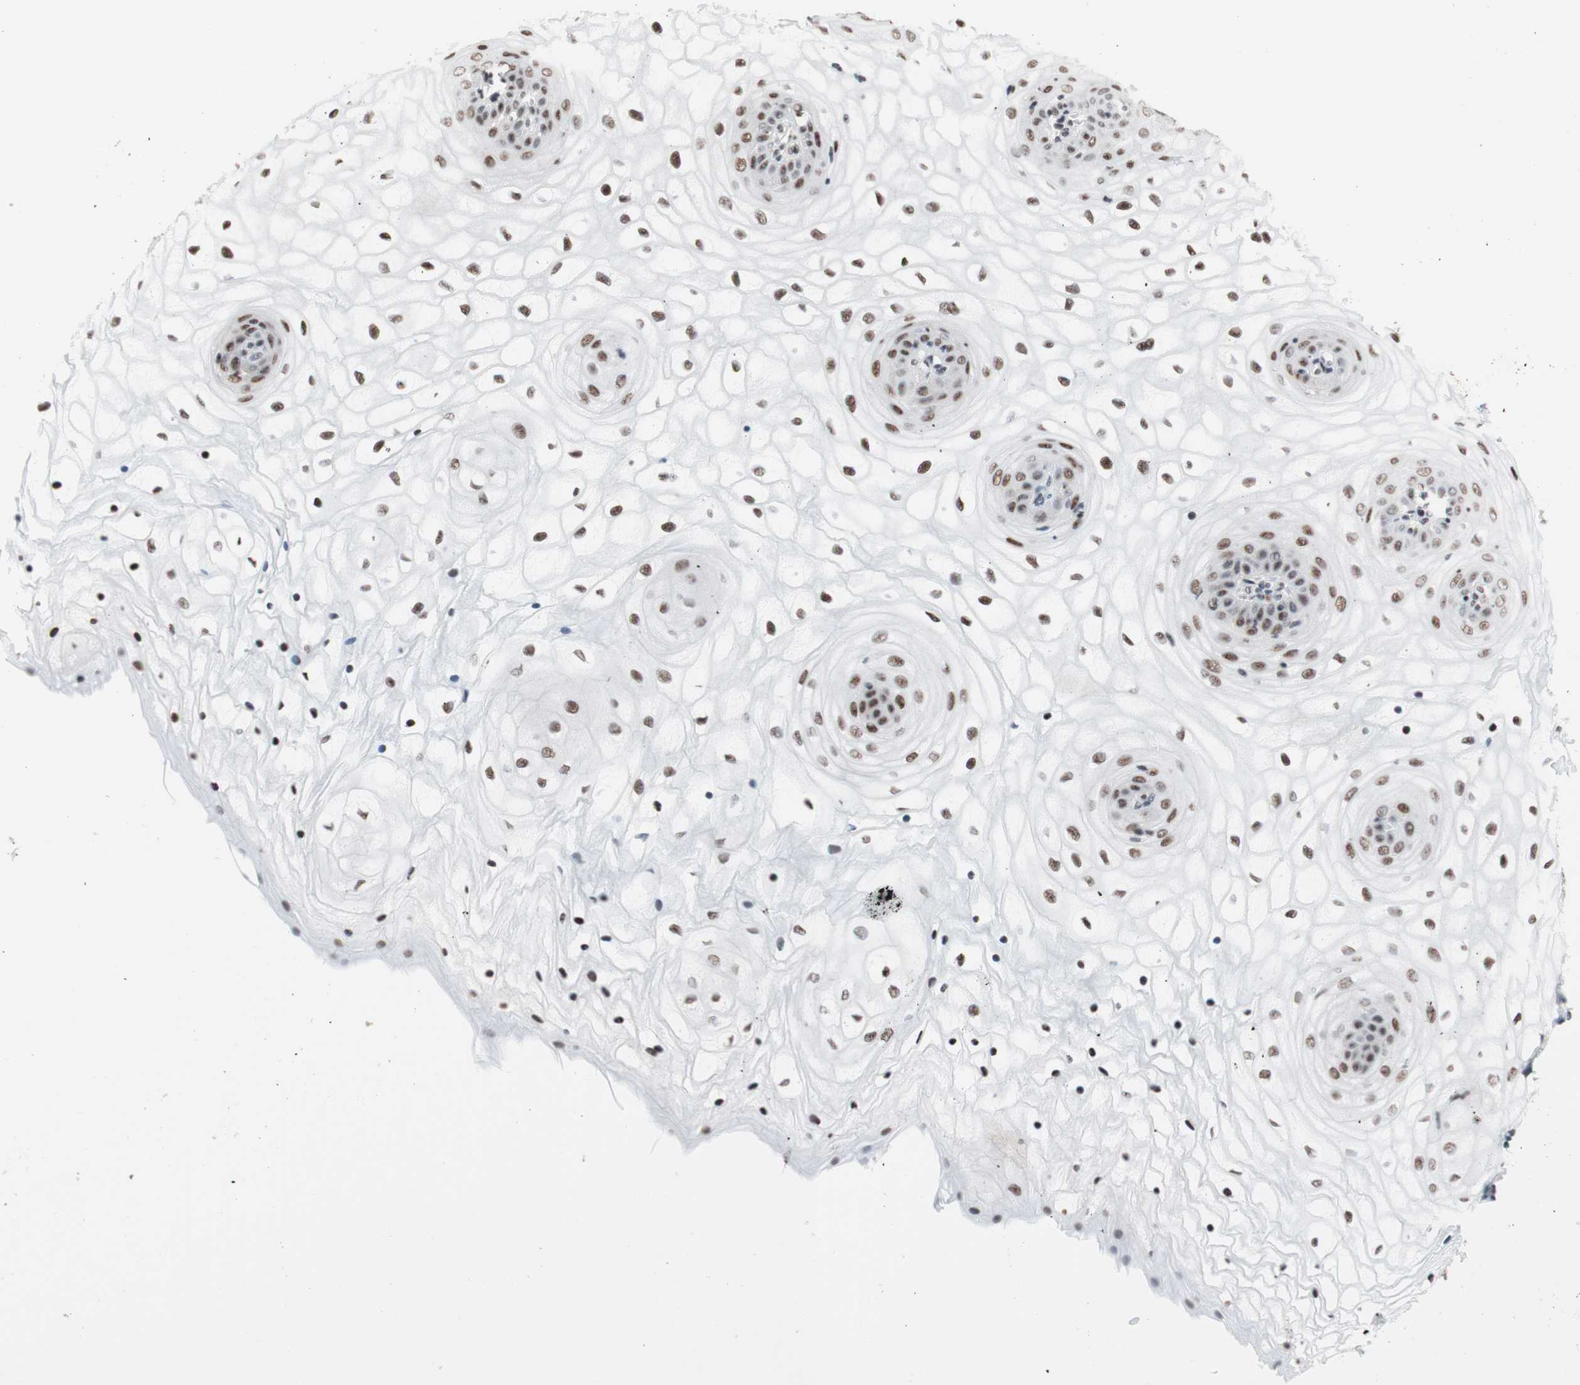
{"staining": {"intensity": "strong", "quantity": ">75%", "location": "nuclear"}, "tissue": "vagina", "cell_type": "Squamous epithelial cells", "image_type": "normal", "snomed": [{"axis": "morphology", "description": "Normal tissue, NOS"}, {"axis": "topography", "description": "Vagina"}], "caption": "A micrograph of vagina stained for a protein demonstrates strong nuclear brown staining in squamous epithelial cells. (DAB IHC with brightfield microscopy, high magnification).", "gene": "PRPF19", "patient": {"sex": "female", "age": 34}}